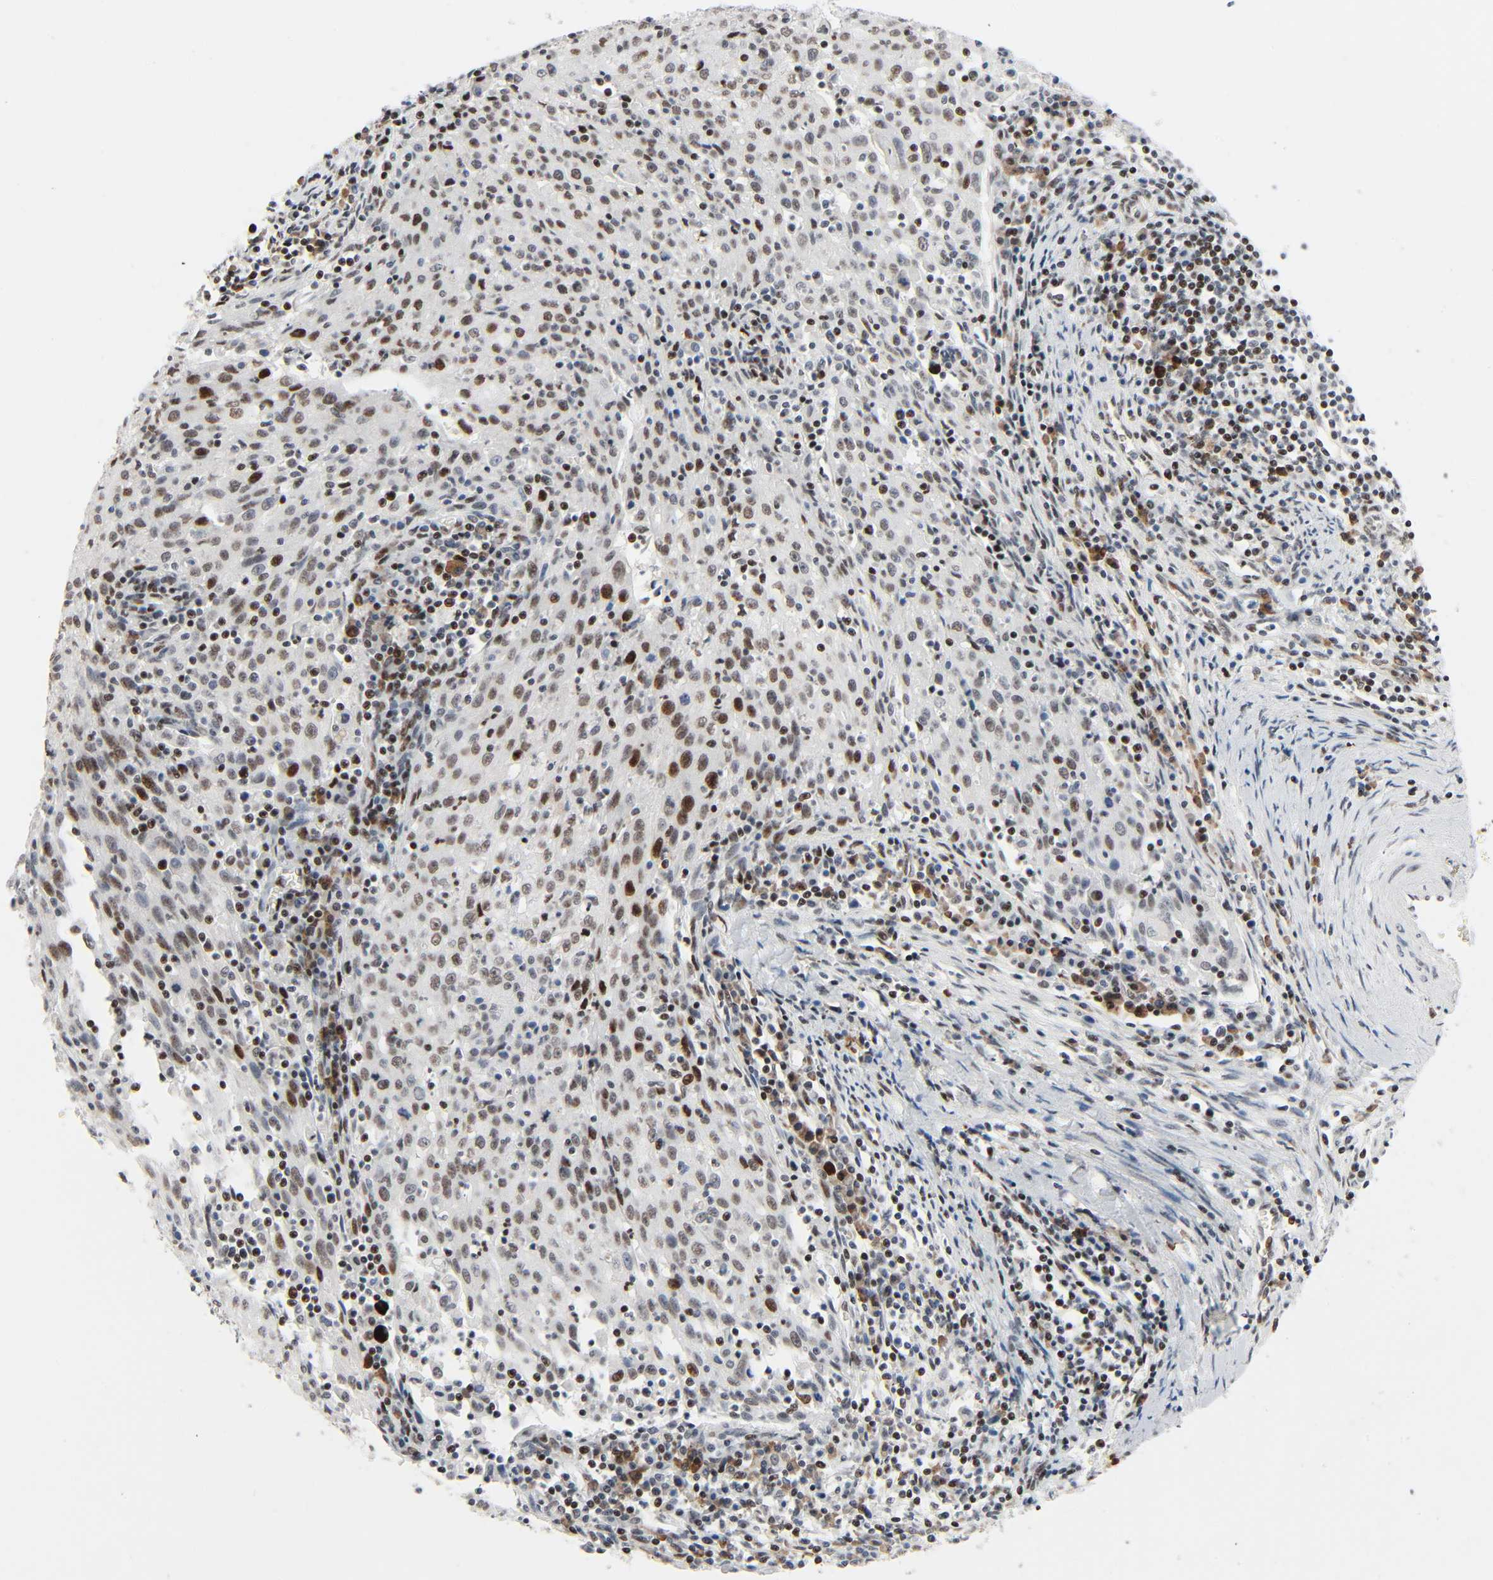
{"staining": {"intensity": "moderate", "quantity": ">75%", "location": "nuclear"}, "tissue": "cervical cancer", "cell_type": "Tumor cells", "image_type": "cancer", "snomed": [{"axis": "morphology", "description": "Squamous cell carcinoma, NOS"}, {"axis": "topography", "description": "Cervix"}], "caption": "DAB (3,3'-diaminobenzidine) immunohistochemical staining of squamous cell carcinoma (cervical) displays moderate nuclear protein expression in about >75% of tumor cells.", "gene": "CREBBP", "patient": {"sex": "female", "age": 34}}